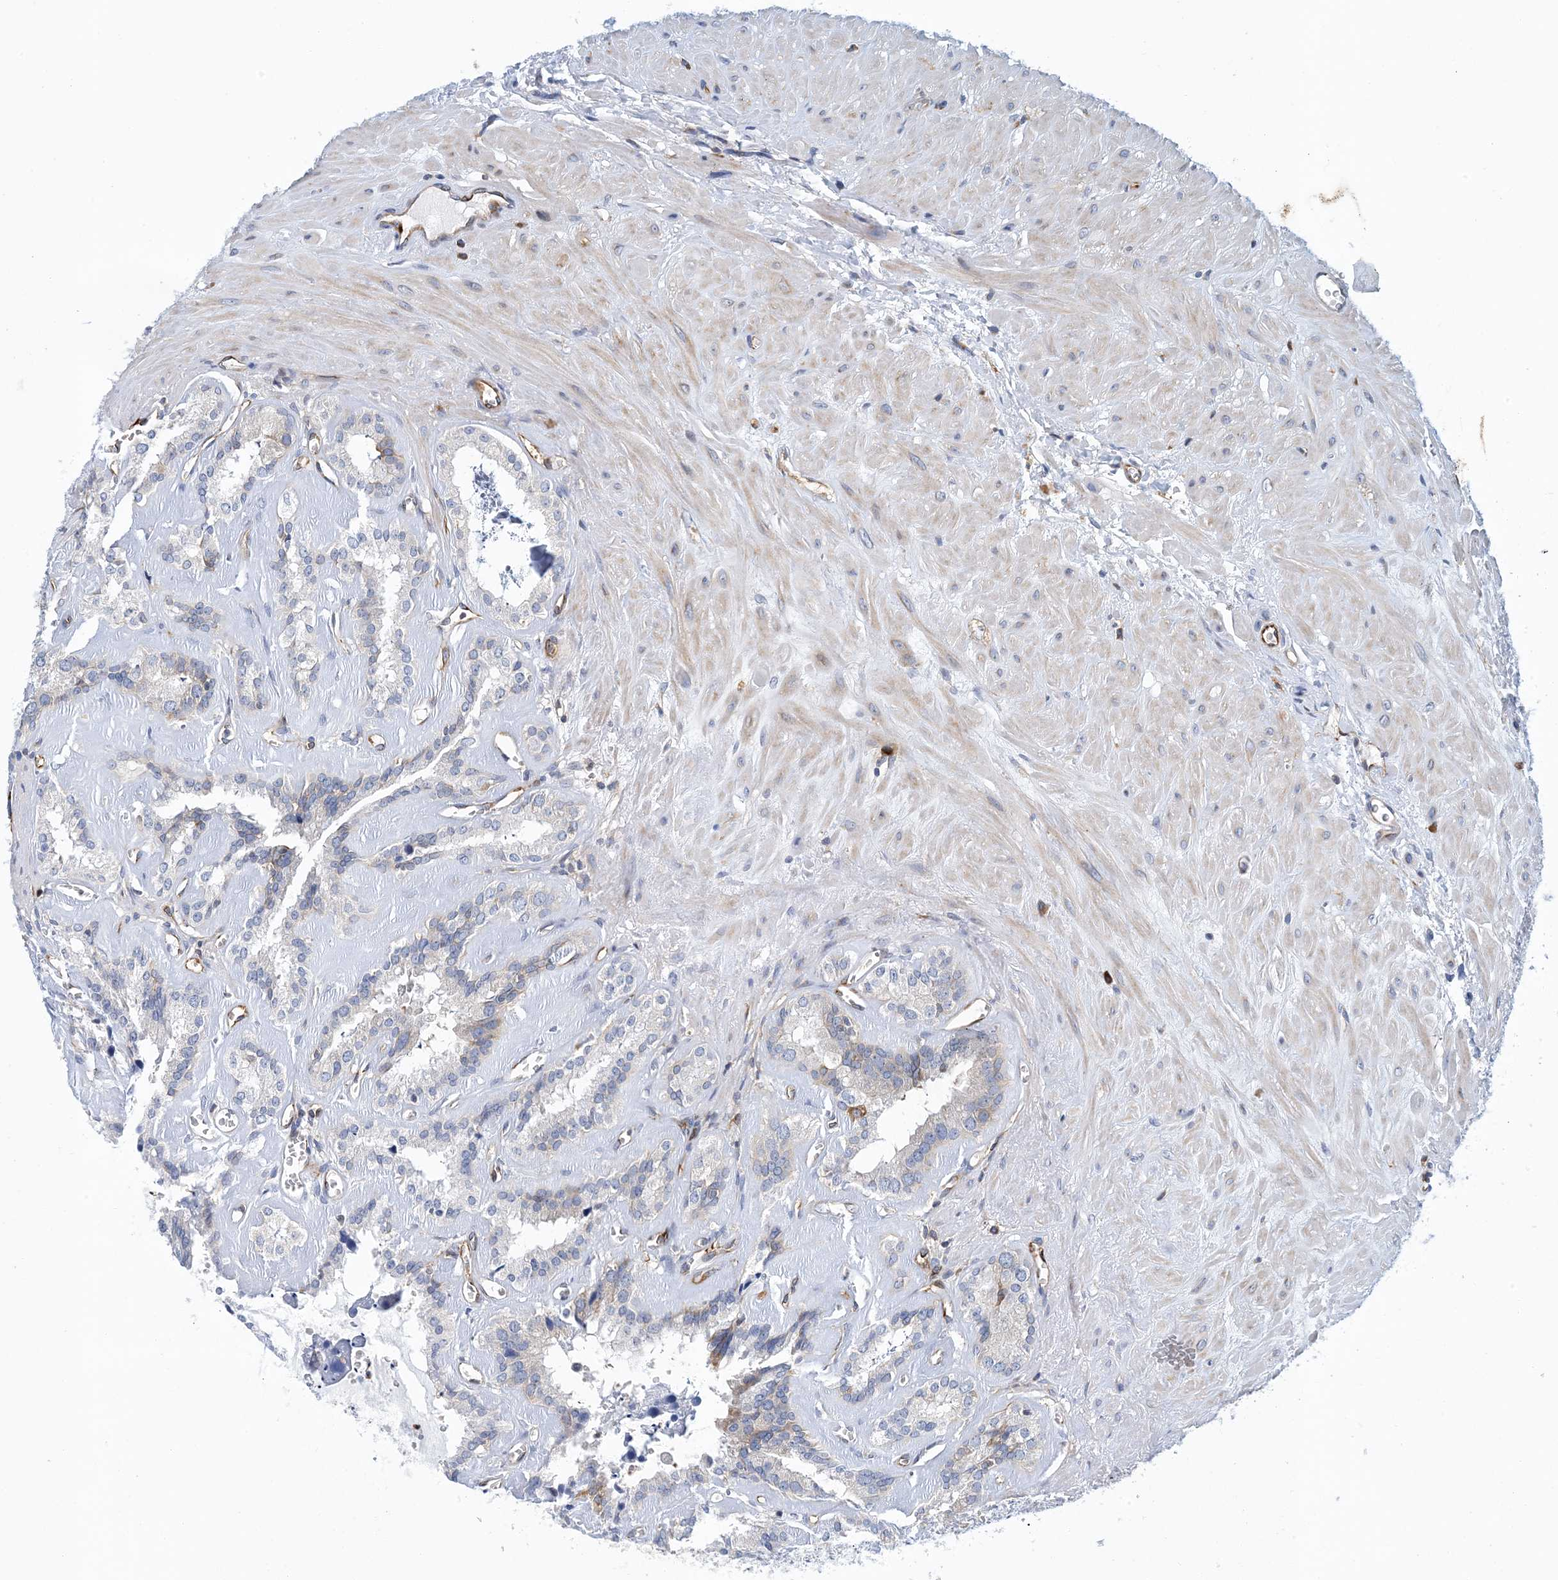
{"staining": {"intensity": "moderate", "quantity": "25%-75%", "location": "cytoplasmic/membranous"}, "tissue": "seminal vesicle", "cell_type": "Glandular cells", "image_type": "normal", "snomed": [{"axis": "morphology", "description": "Normal tissue, NOS"}, {"axis": "topography", "description": "Prostate"}, {"axis": "topography", "description": "Seminal veicle"}], "caption": "This micrograph reveals immunohistochemistry (IHC) staining of benign seminal vesicle, with medium moderate cytoplasmic/membranous expression in about 25%-75% of glandular cells.", "gene": "PCDHA2", "patient": {"sex": "male", "age": 59}}